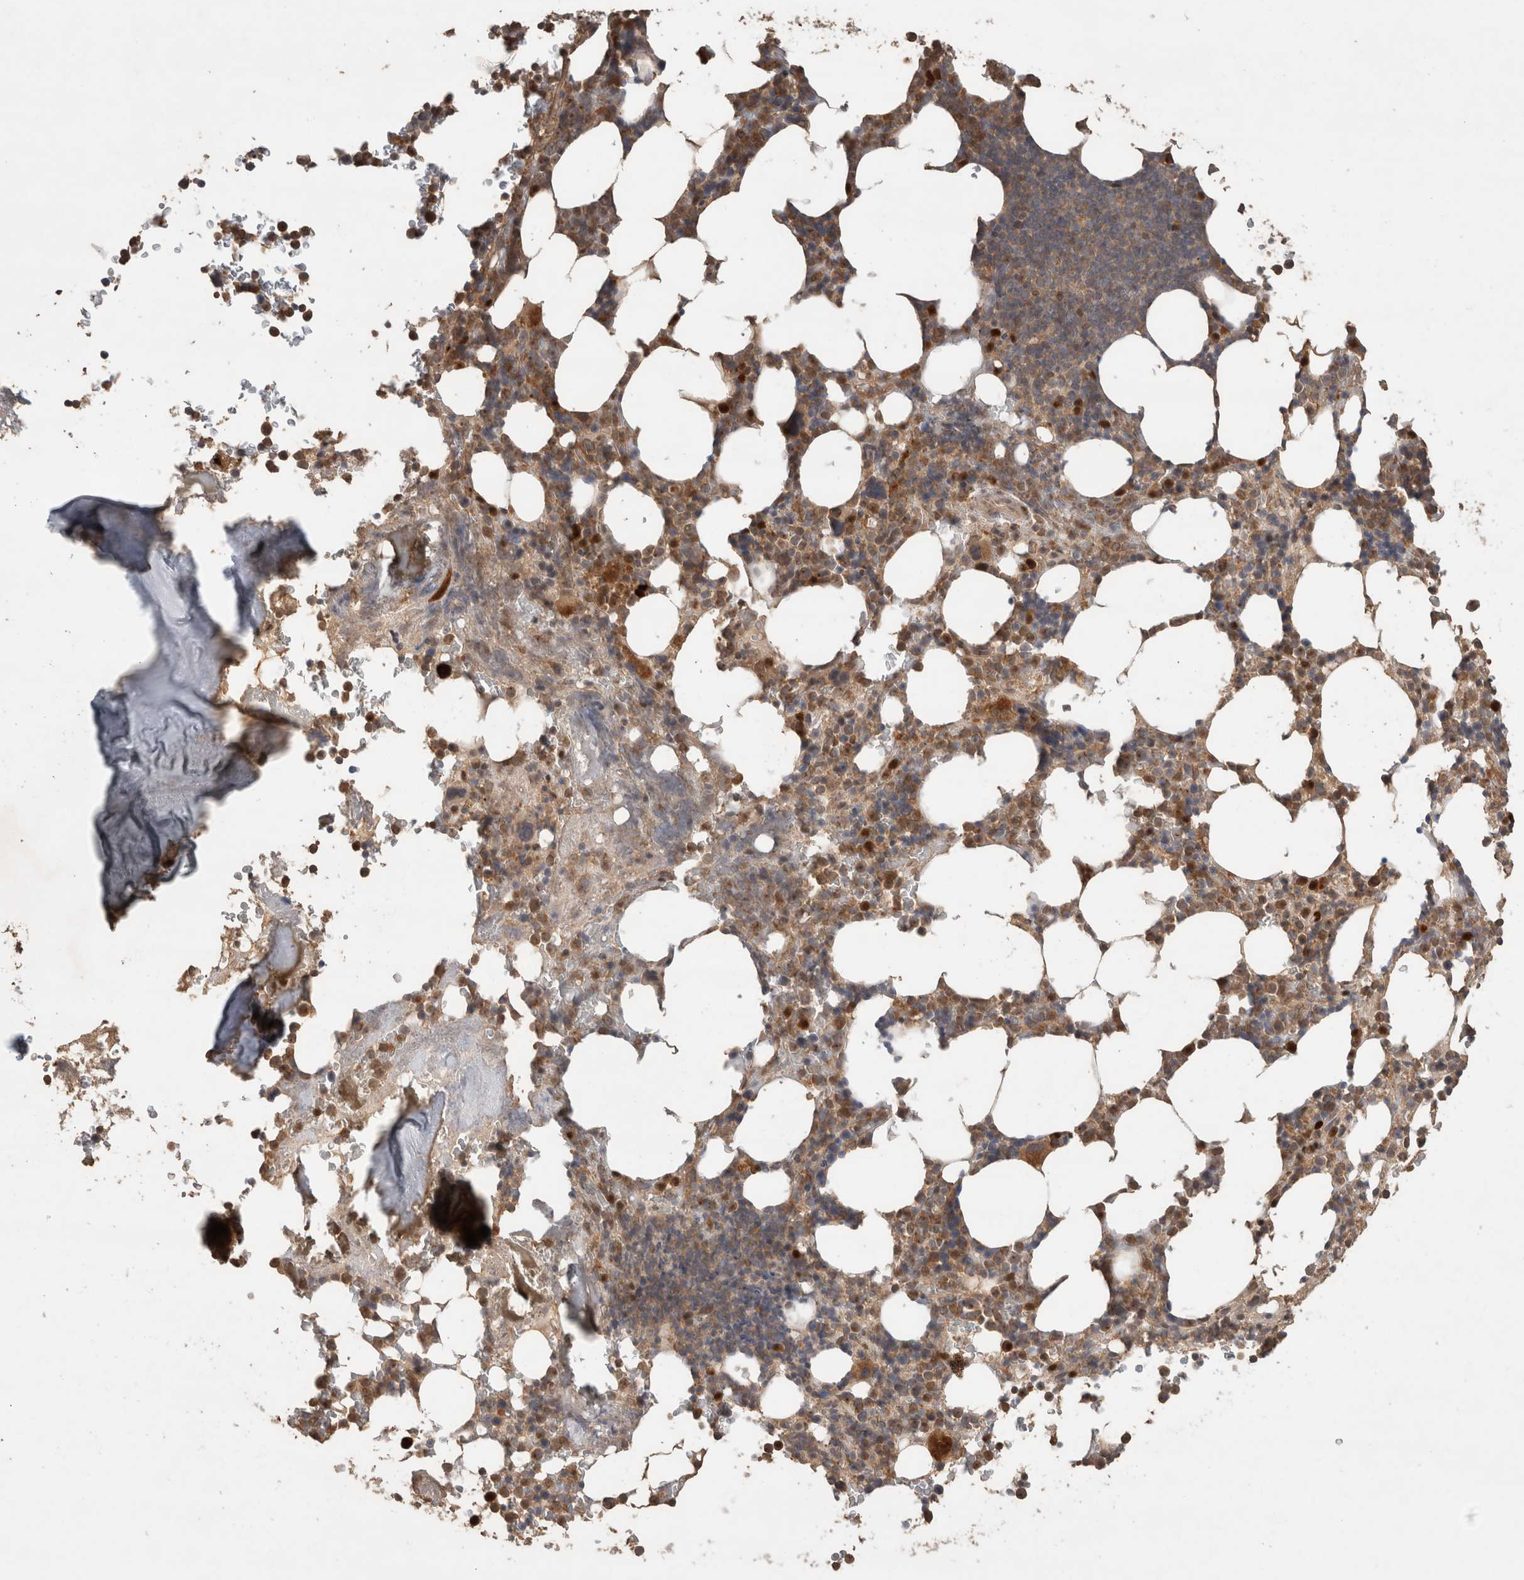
{"staining": {"intensity": "moderate", "quantity": "25%-75%", "location": "cytoplasmic/membranous"}, "tissue": "bone marrow", "cell_type": "Hematopoietic cells", "image_type": "normal", "snomed": [{"axis": "morphology", "description": "Normal tissue, NOS"}, {"axis": "topography", "description": "Bone marrow"}], "caption": "The image exhibits immunohistochemical staining of benign bone marrow. There is moderate cytoplasmic/membranous staining is seen in approximately 25%-75% of hematopoietic cells.", "gene": "OTUD7B", "patient": {"sex": "male", "age": 58}}